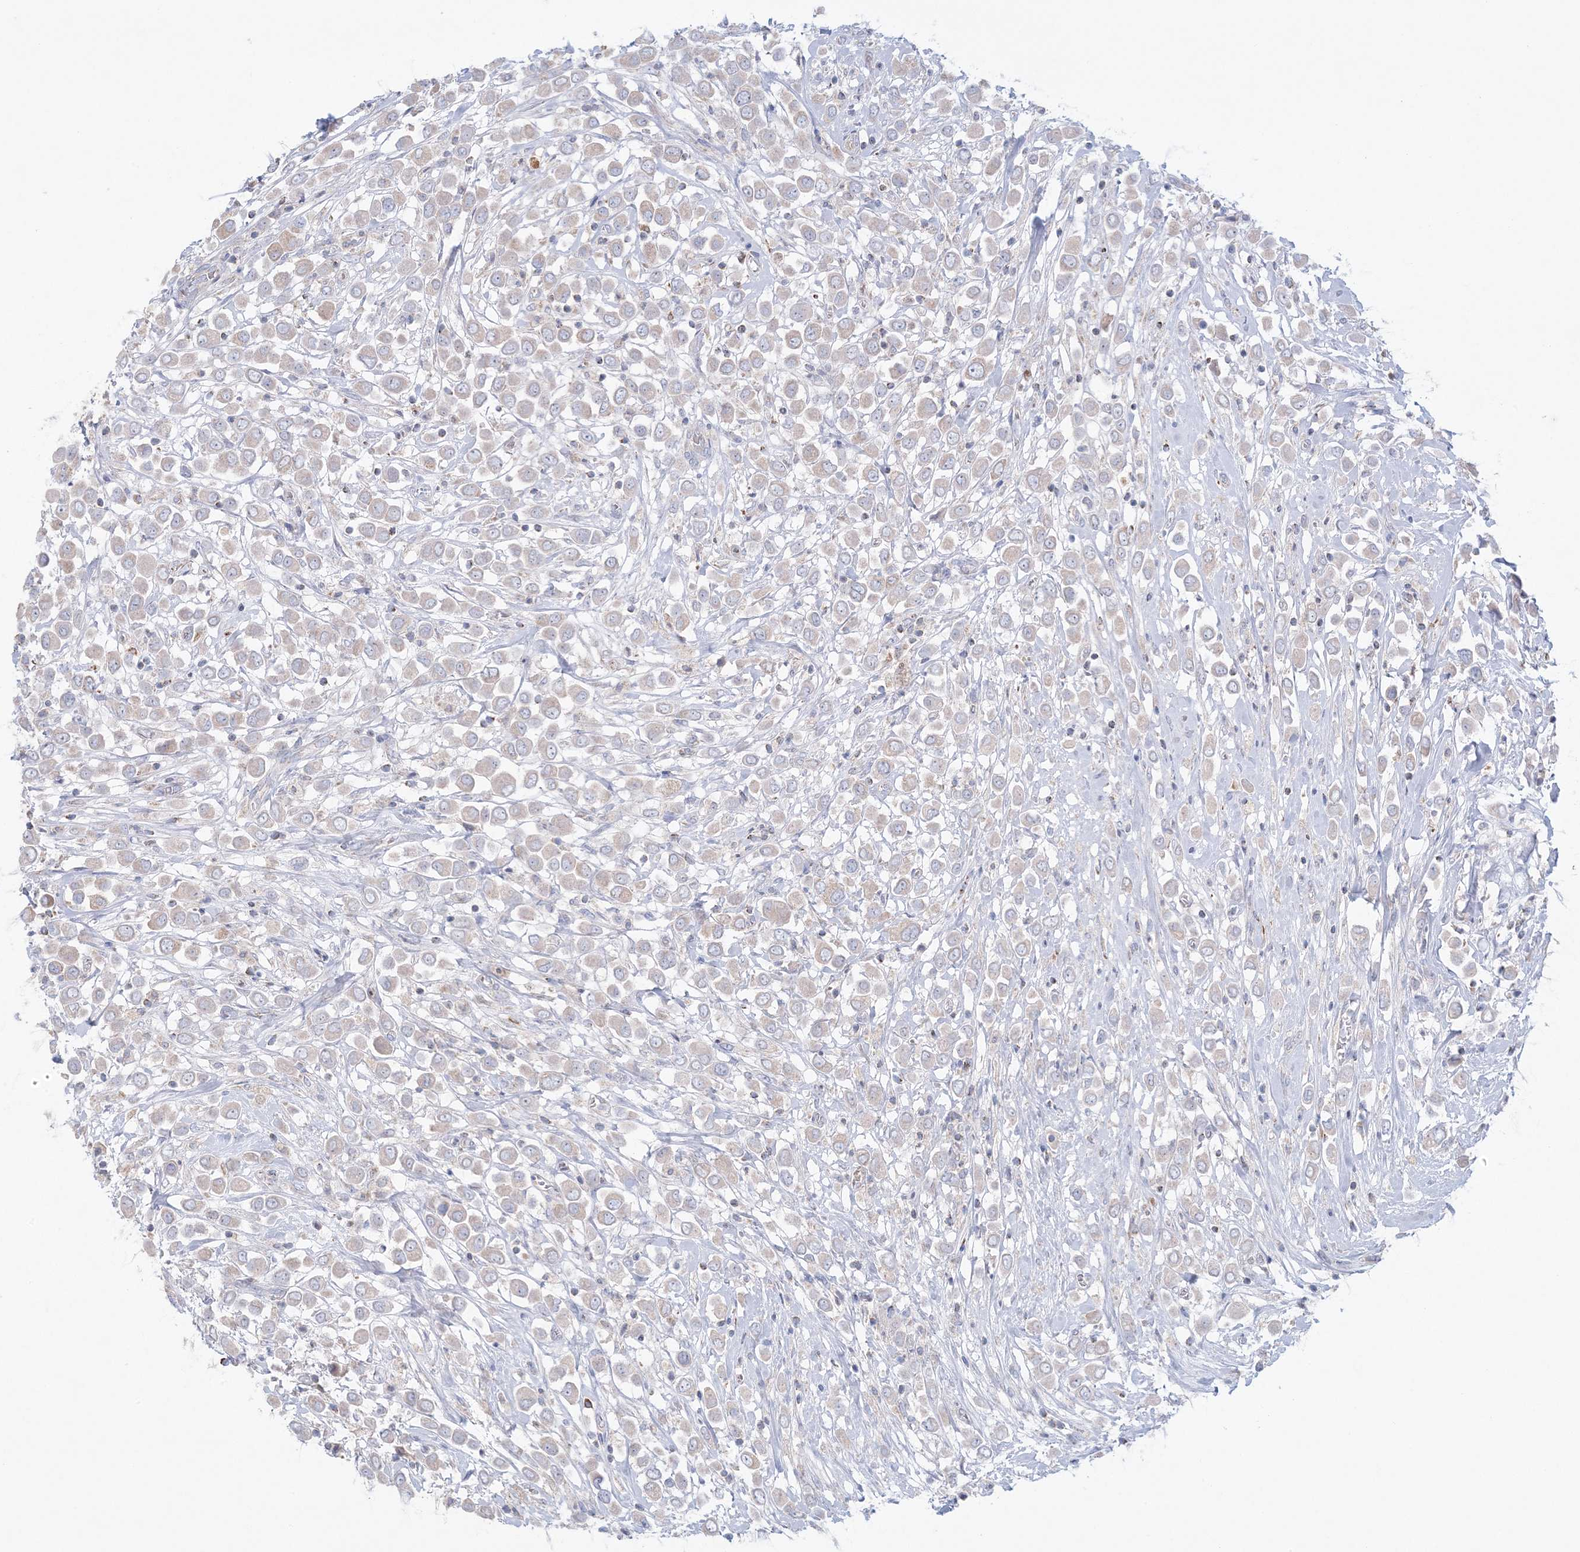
{"staining": {"intensity": "negative", "quantity": "none", "location": "none"}, "tissue": "breast cancer", "cell_type": "Tumor cells", "image_type": "cancer", "snomed": [{"axis": "morphology", "description": "Duct carcinoma"}, {"axis": "topography", "description": "Breast"}], "caption": "This histopathology image is of breast cancer (invasive ductal carcinoma) stained with immunohistochemistry to label a protein in brown with the nuclei are counter-stained blue. There is no positivity in tumor cells. Brightfield microscopy of immunohistochemistry (IHC) stained with DAB (brown) and hematoxylin (blue), captured at high magnification.", "gene": "KCTD6", "patient": {"sex": "female", "age": 61}}